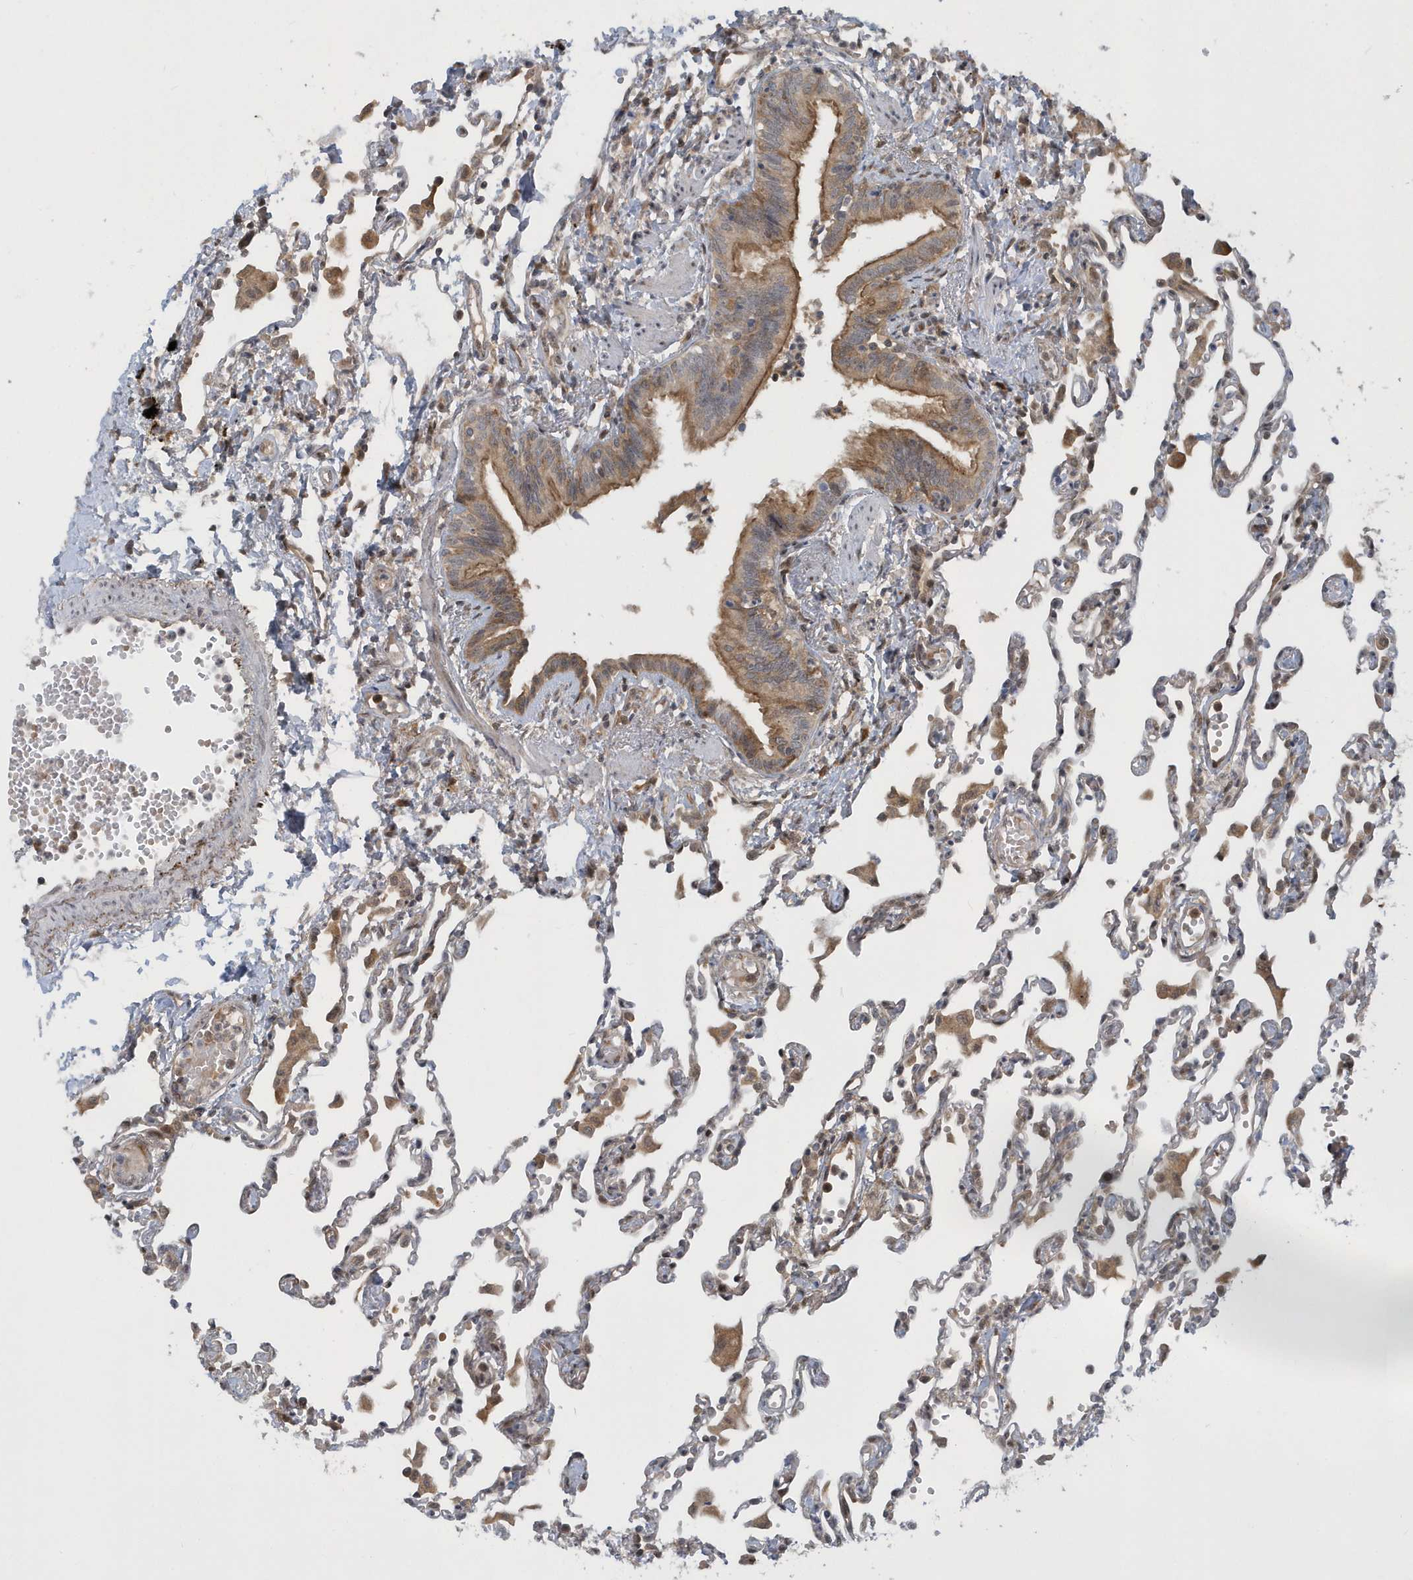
{"staining": {"intensity": "moderate", "quantity": "<25%", "location": "cytoplasmic/membranous"}, "tissue": "lung", "cell_type": "Alveolar cells", "image_type": "normal", "snomed": [{"axis": "morphology", "description": "Normal tissue, NOS"}, {"axis": "topography", "description": "Bronchus"}, {"axis": "topography", "description": "Lung"}], "caption": "IHC (DAB) staining of unremarkable human lung exhibits moderate cytoplasmic/membranous protein positivity in approximately <25% of alveolar cells.", "gene": "ATG4A", "patient": {"sex": "female", "age": 49}}